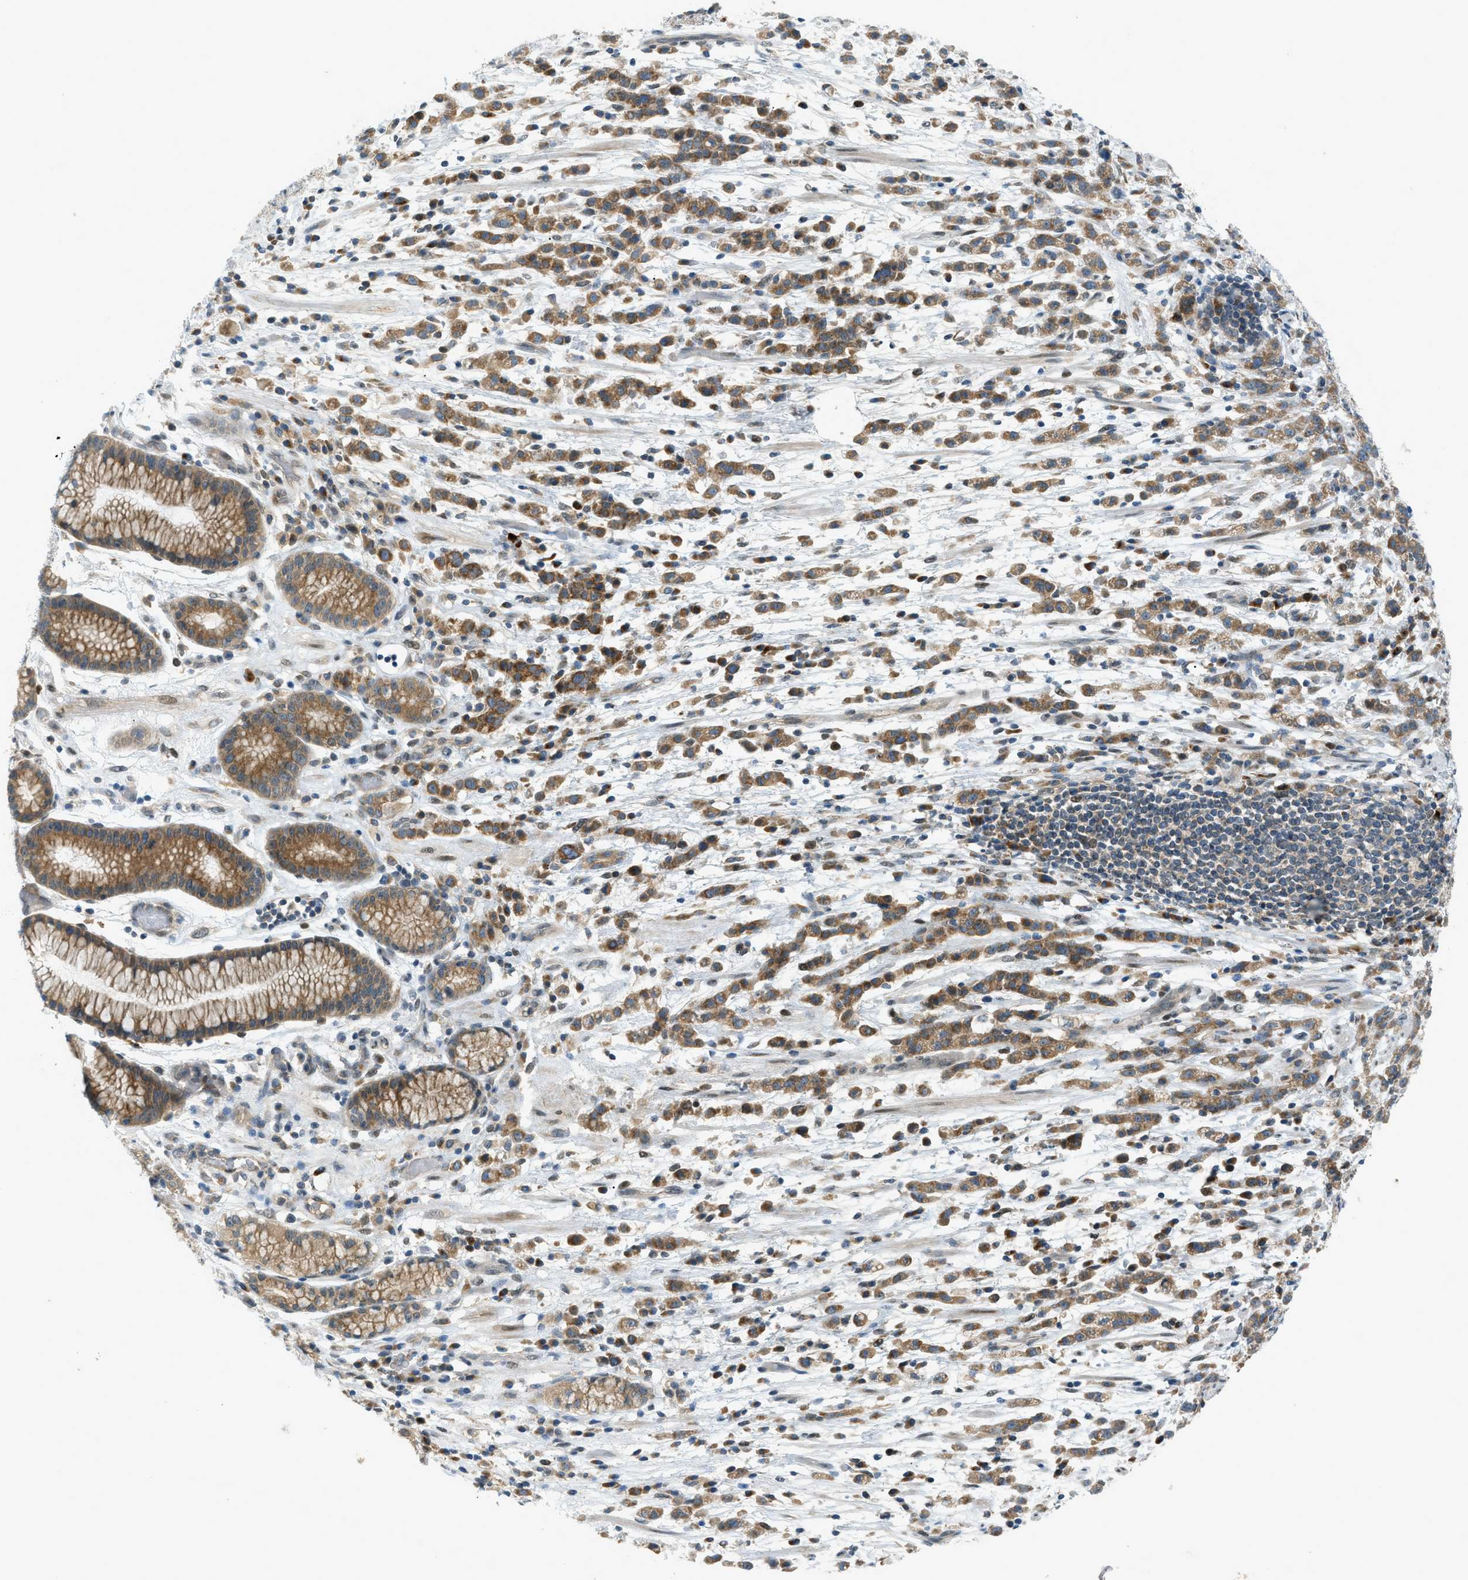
{"staining": {"intensity": "moderate", "quantity": ">75%", "location": "cytoplasmic/membranous"}, "tissue": "stomach cancer", "cell_type": "Tumor cells", "image_type": "cancer", "snomed": [{"axis": "morphology", "description": "Adenocarcinoma, NOS"}, {"axis": "topography", "description": "Stomach, lower"}], "caption": "Brown immunohistochemical staining in human stomach cancer displays moderate cytoplasmic/membranous expression in about >75% of tumor cells.", "gene": "DYRK1A", "patient": {"sex": "male", "age": 88}}